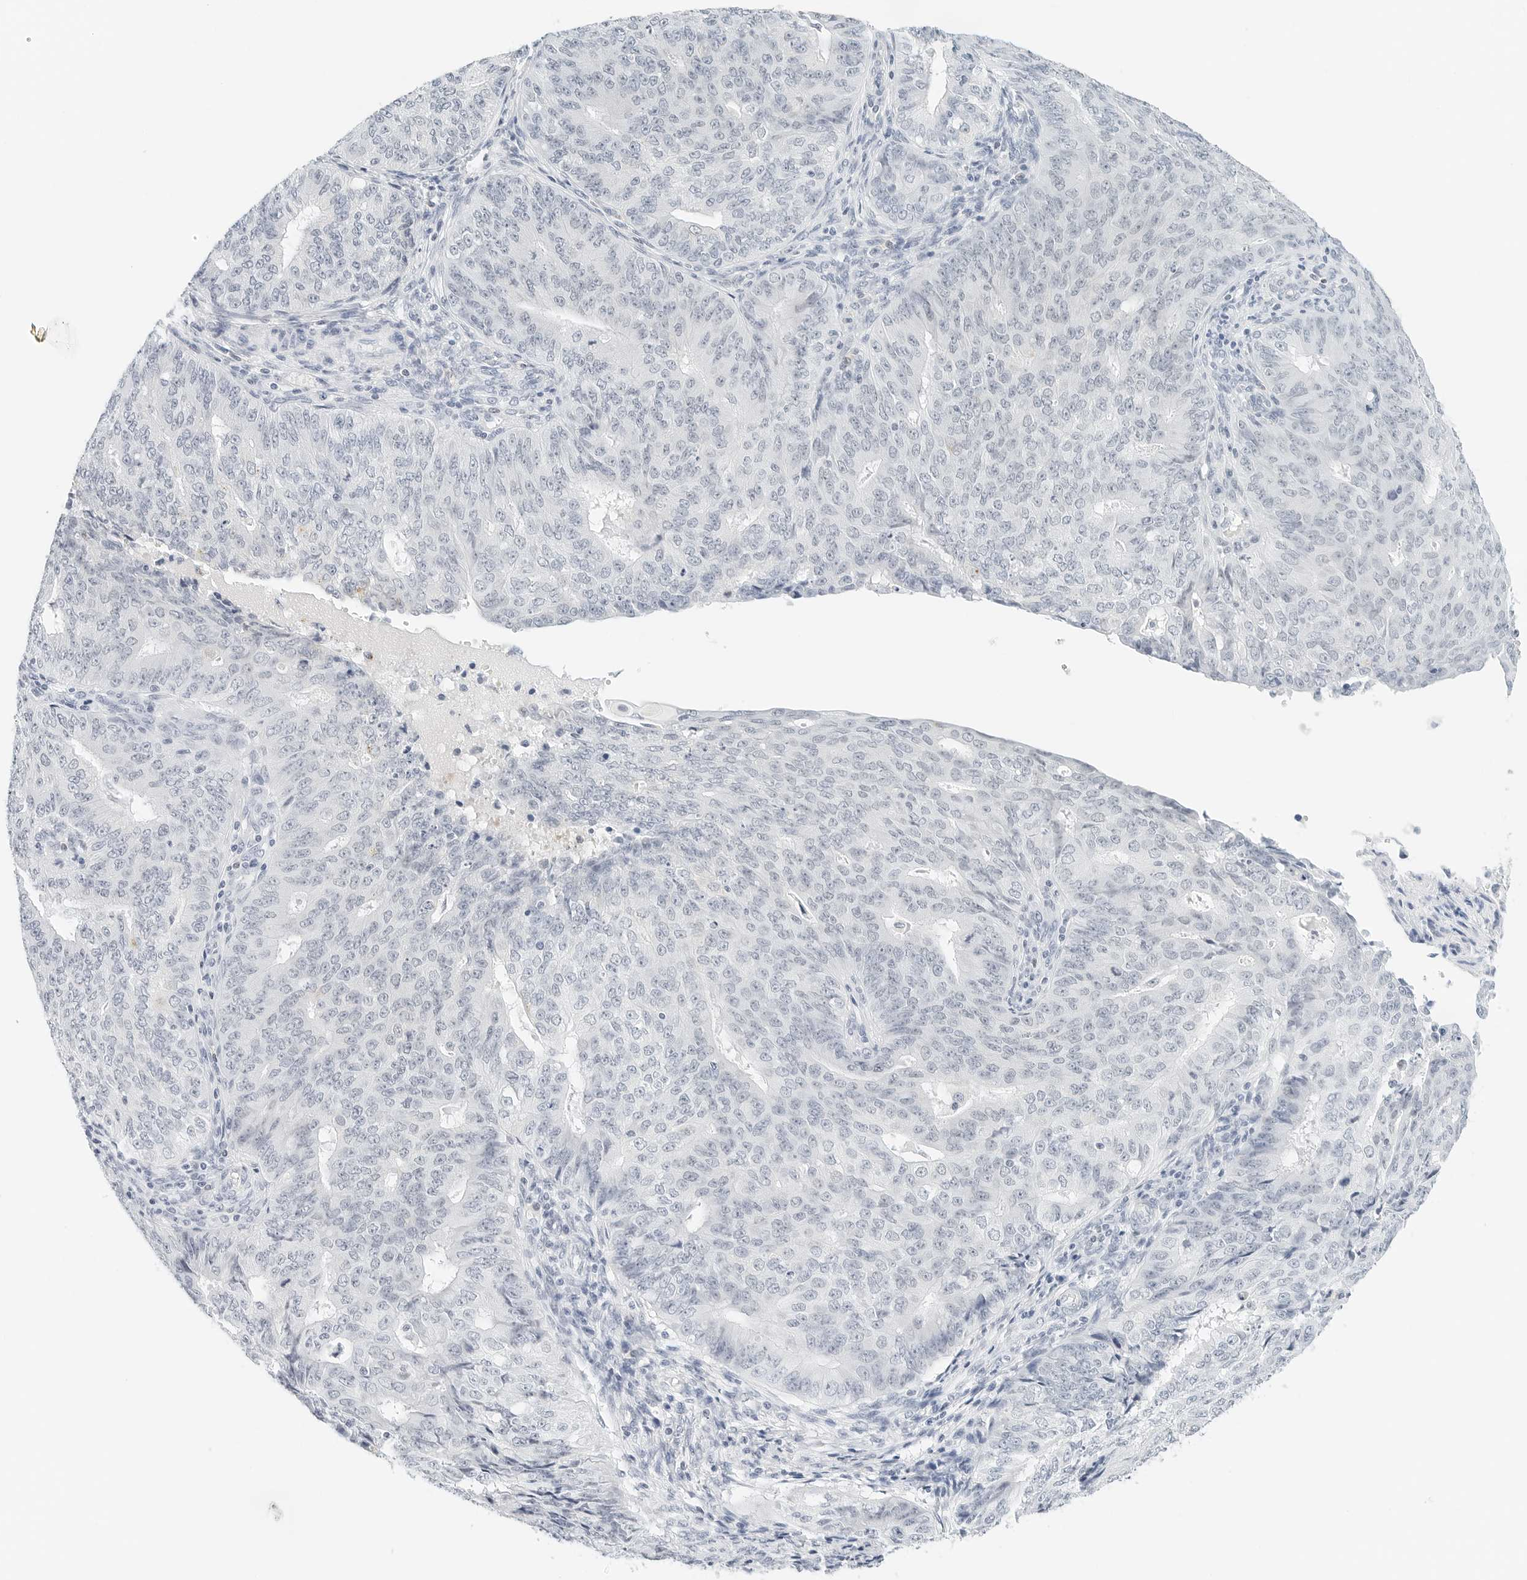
{"staining": {"intensity": "negative", "quantity": "none", "location": "none"}, "tissue": "endometrial cancer", "cell_type": "Tumor cells", "image_type": "cancer", "snomed": [{"axis": "morphology", "description": "Adenocarcinoma, NOS"}, {"axis": "topography", "description": "Endometrium"}], "caption": "DAB immunohistochemical staining of endometrial cancer (adenocarcinoma) demonstrates no significant staining in tumor cells.", "gene": "CD22", "patient": {"sex": "female", "age": 32}}